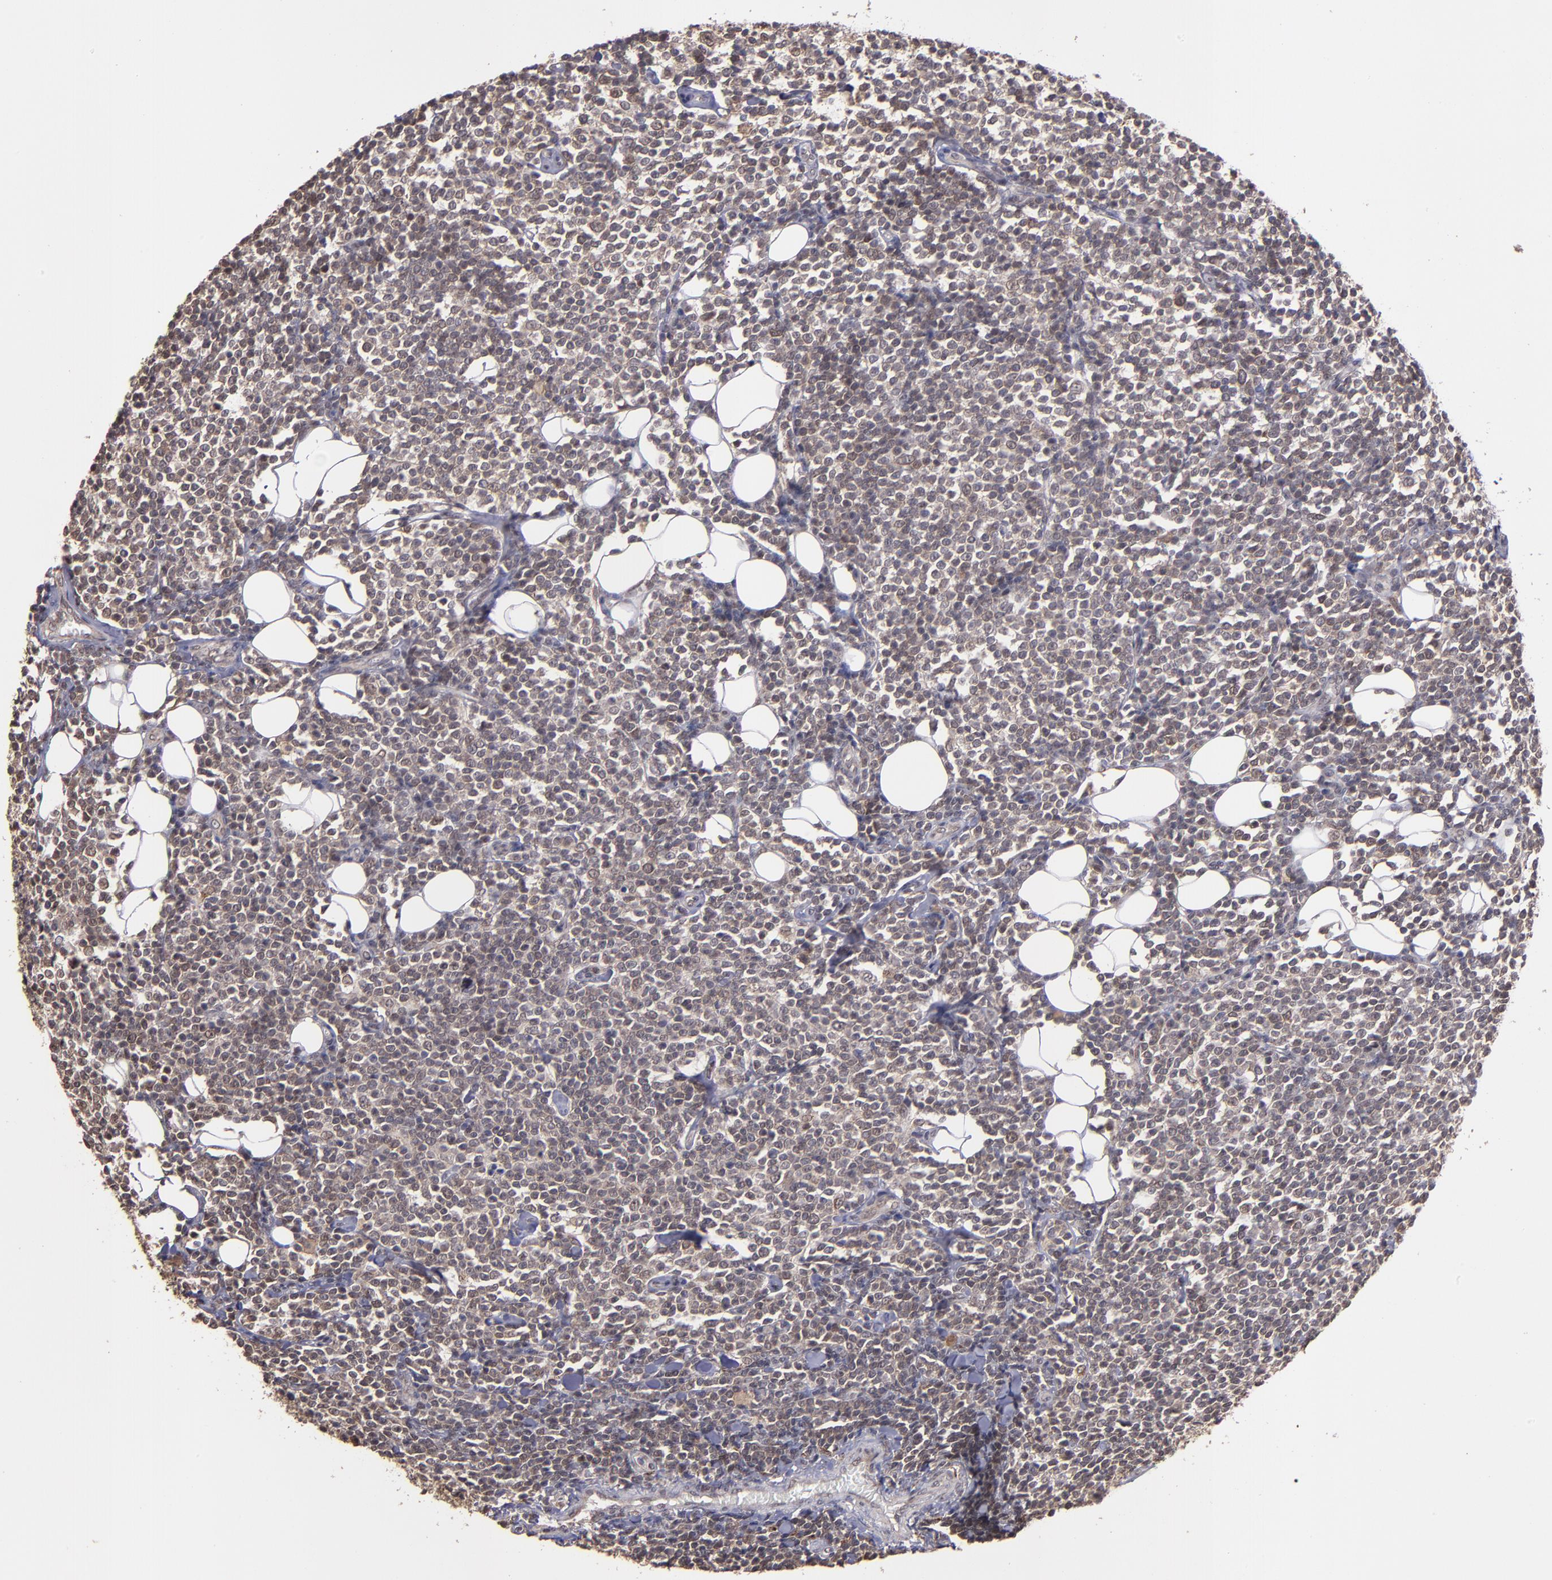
{"staining": {"intensity": "weak", "quantity": "25%-75%", "location": "cytoplasmic/membranous,nuclear"}, "tissue": "lymphoma", "cell_type": "Tumor cells", "image_type": "cancer", "snomed": [{"axis": "morphology", "description": "Malignant lymphoma, non-Hodgkin's type, Low grade"}, {"axis": "topography", "description": "Soft tissue"}], "caption": "Approximately 25%-75% of tumor cells in lymphoma exhibit weak cytoplasmic/membranous and nuclear protein staining as visualized by brown immunohistochemical staining.", "gene": "SIPA1L1", "patient": {"sex": "male", "age": 92}}